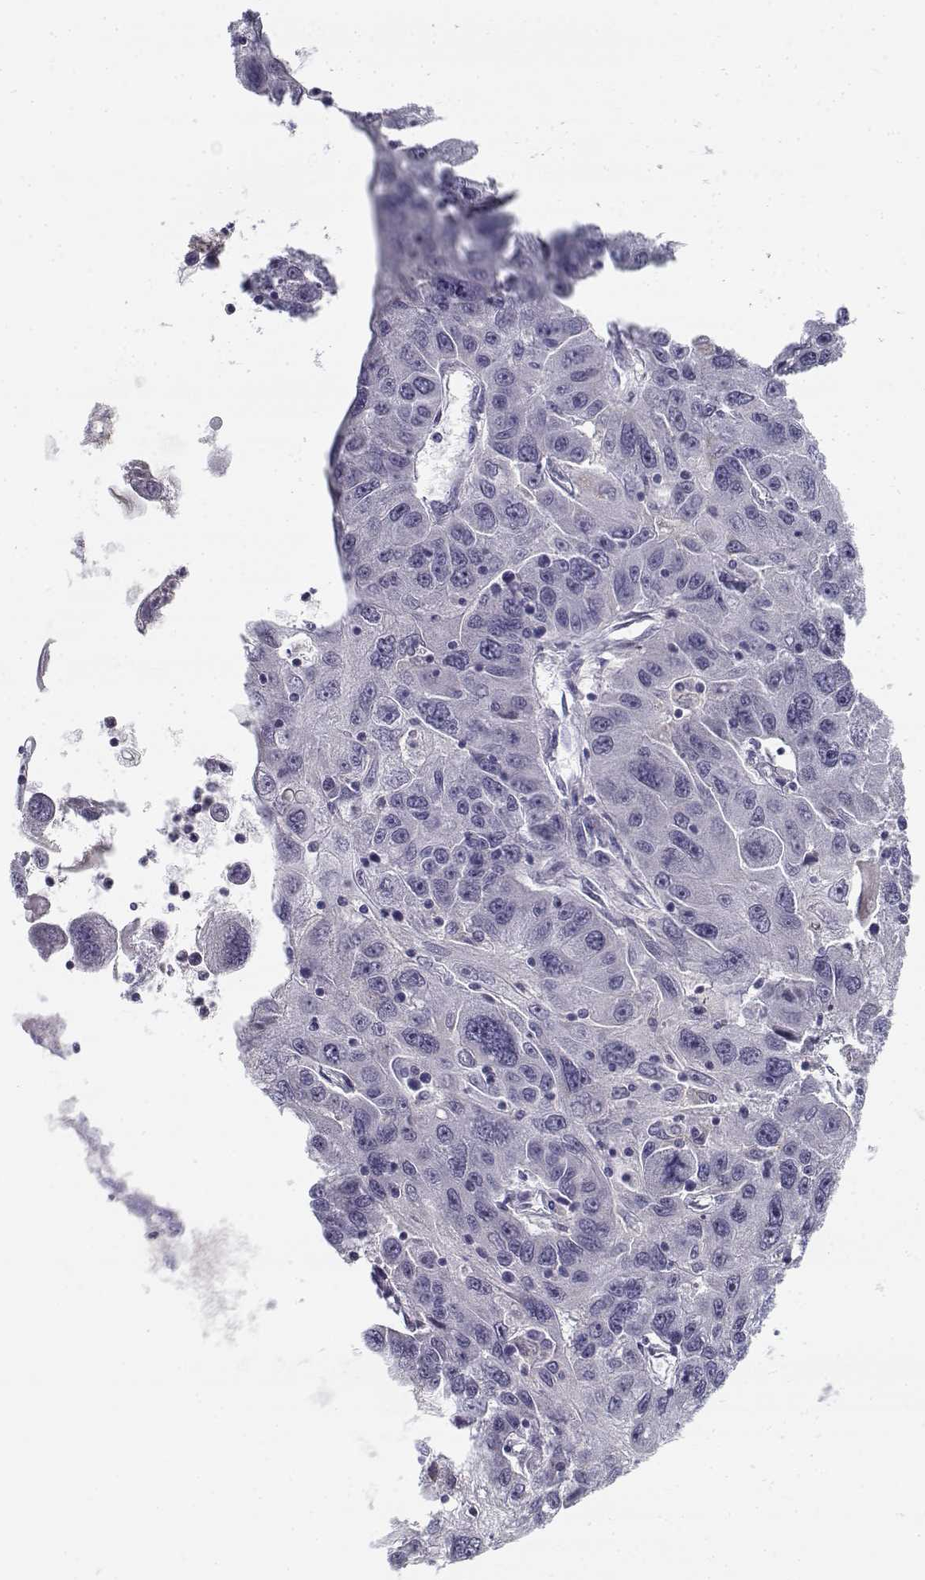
{"staining": {"intensity": "negative", "quantity": "none", "location": "none"}, "tissue": "stomach cancer", "cell_type": "Tumor cells", "image_type": "cancer", "snomed": [{"axis": "morphology", "description": "Adenocarcinoma, NOS"}, {"axis": "topography", "description": "Stomach"}], "caption": "The immunohistochemistry (IHC) histopathology image has no significant positivity in tumor cells of adenocarcinoma (stomach) tissue. Brightfield microscopy of immunohistochemistry stained with DAB (brown) and hematoxylin (blue), captured at high magnification.", "gene": "CREB3L3", "patient": {"sex": "male", "age": 56}}